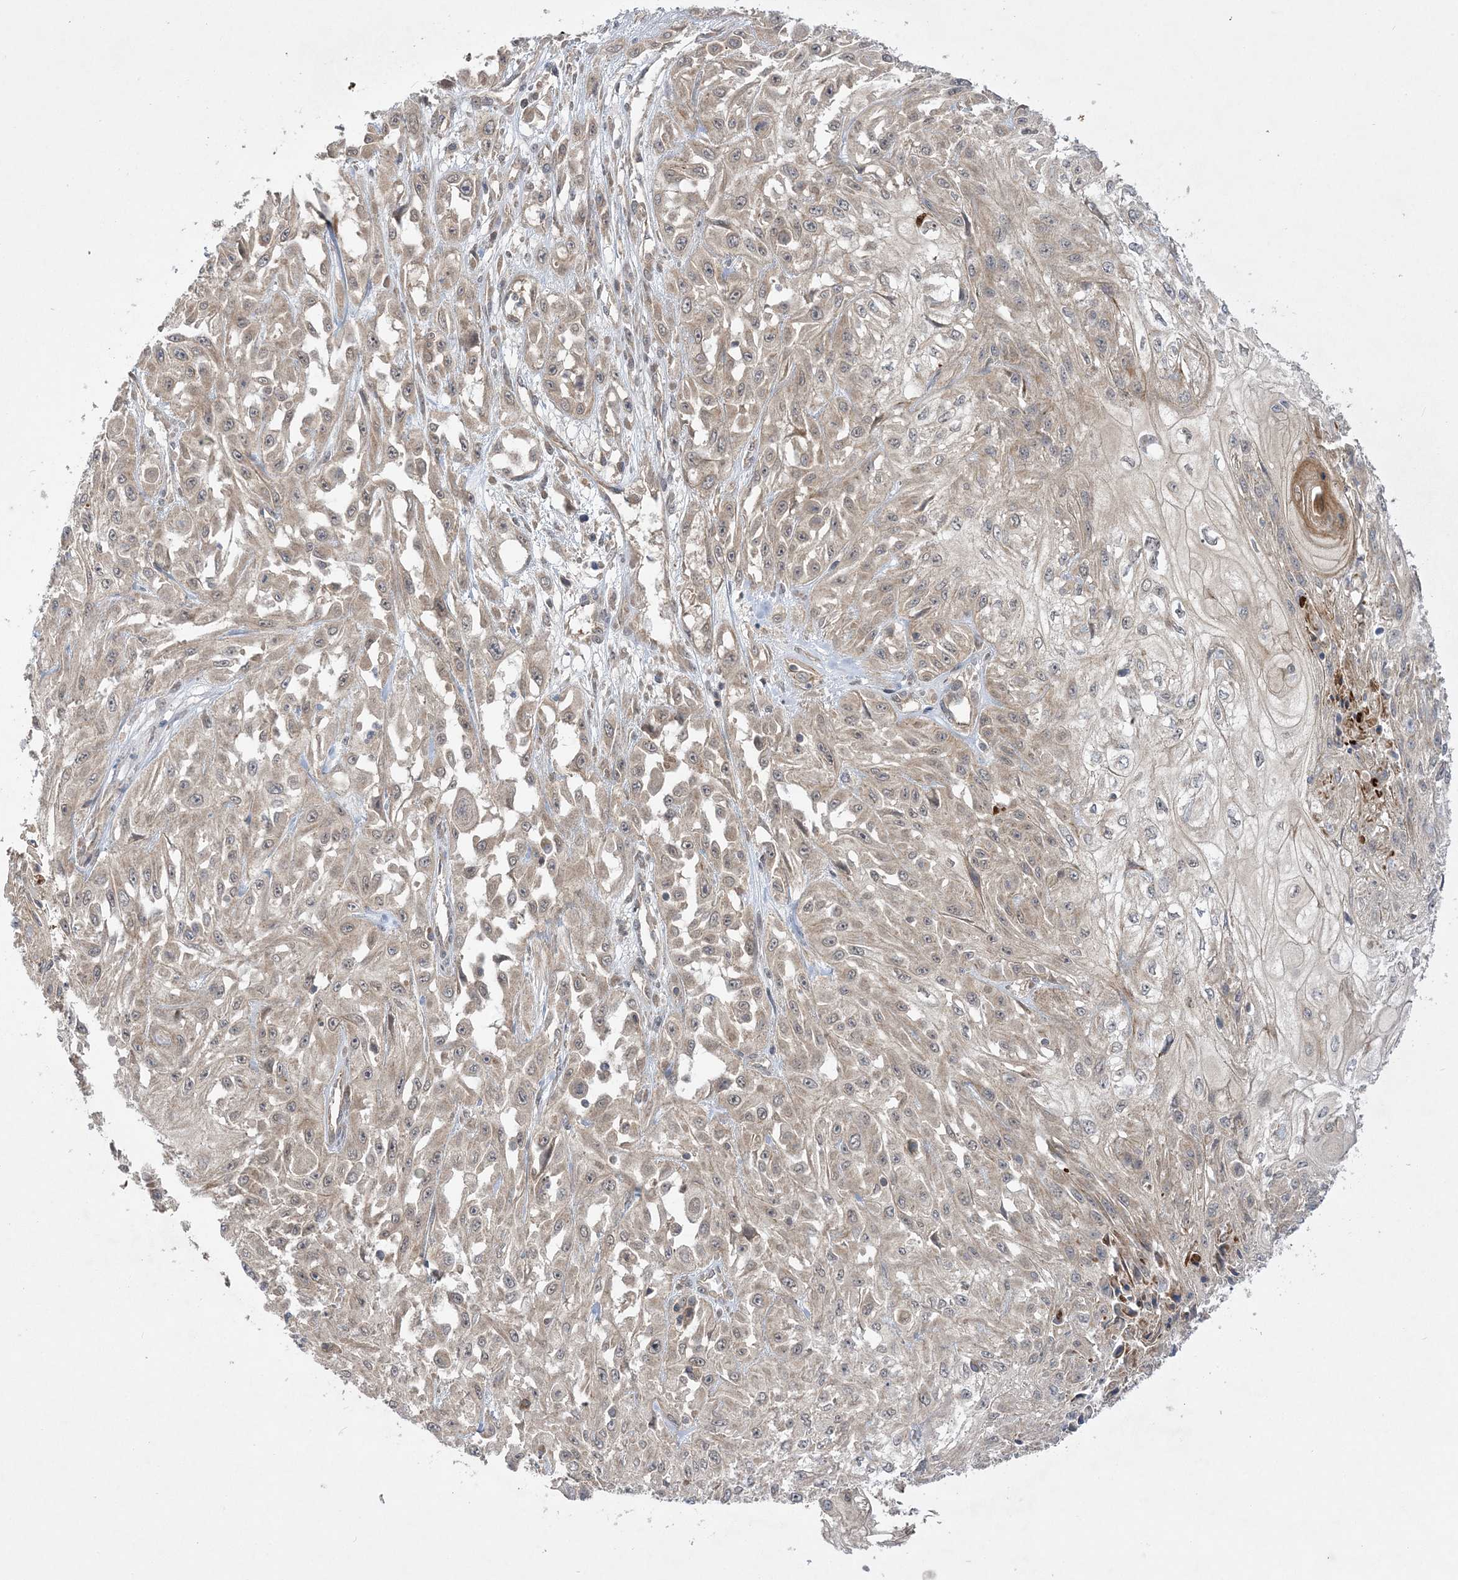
{"staining": {"intensity": "negative", "quantity": "none", "location": "none"}, "tissue": "skin cancer", "cell_type": "Tumor cells", "image_type": "cancer", "snomed": [{"axis": "morphology", "description": "Squamous cell carcinoma, NOS"}, {"axis": "morphology", "description": "Squamous cell carcinoma, metastatic, NOS"}, {"axis": "topography", "description": "Skin"}, {"axis": "topography", "description": "Lymph node"}], "caption": "Human skin squamous cell carcinoma stained for a protein using immunohistochemistry (IHC) exhibits no positivity in tumor cells.", "gene": "MMADHC", "patient": {"sex": "male", "age": 75}}